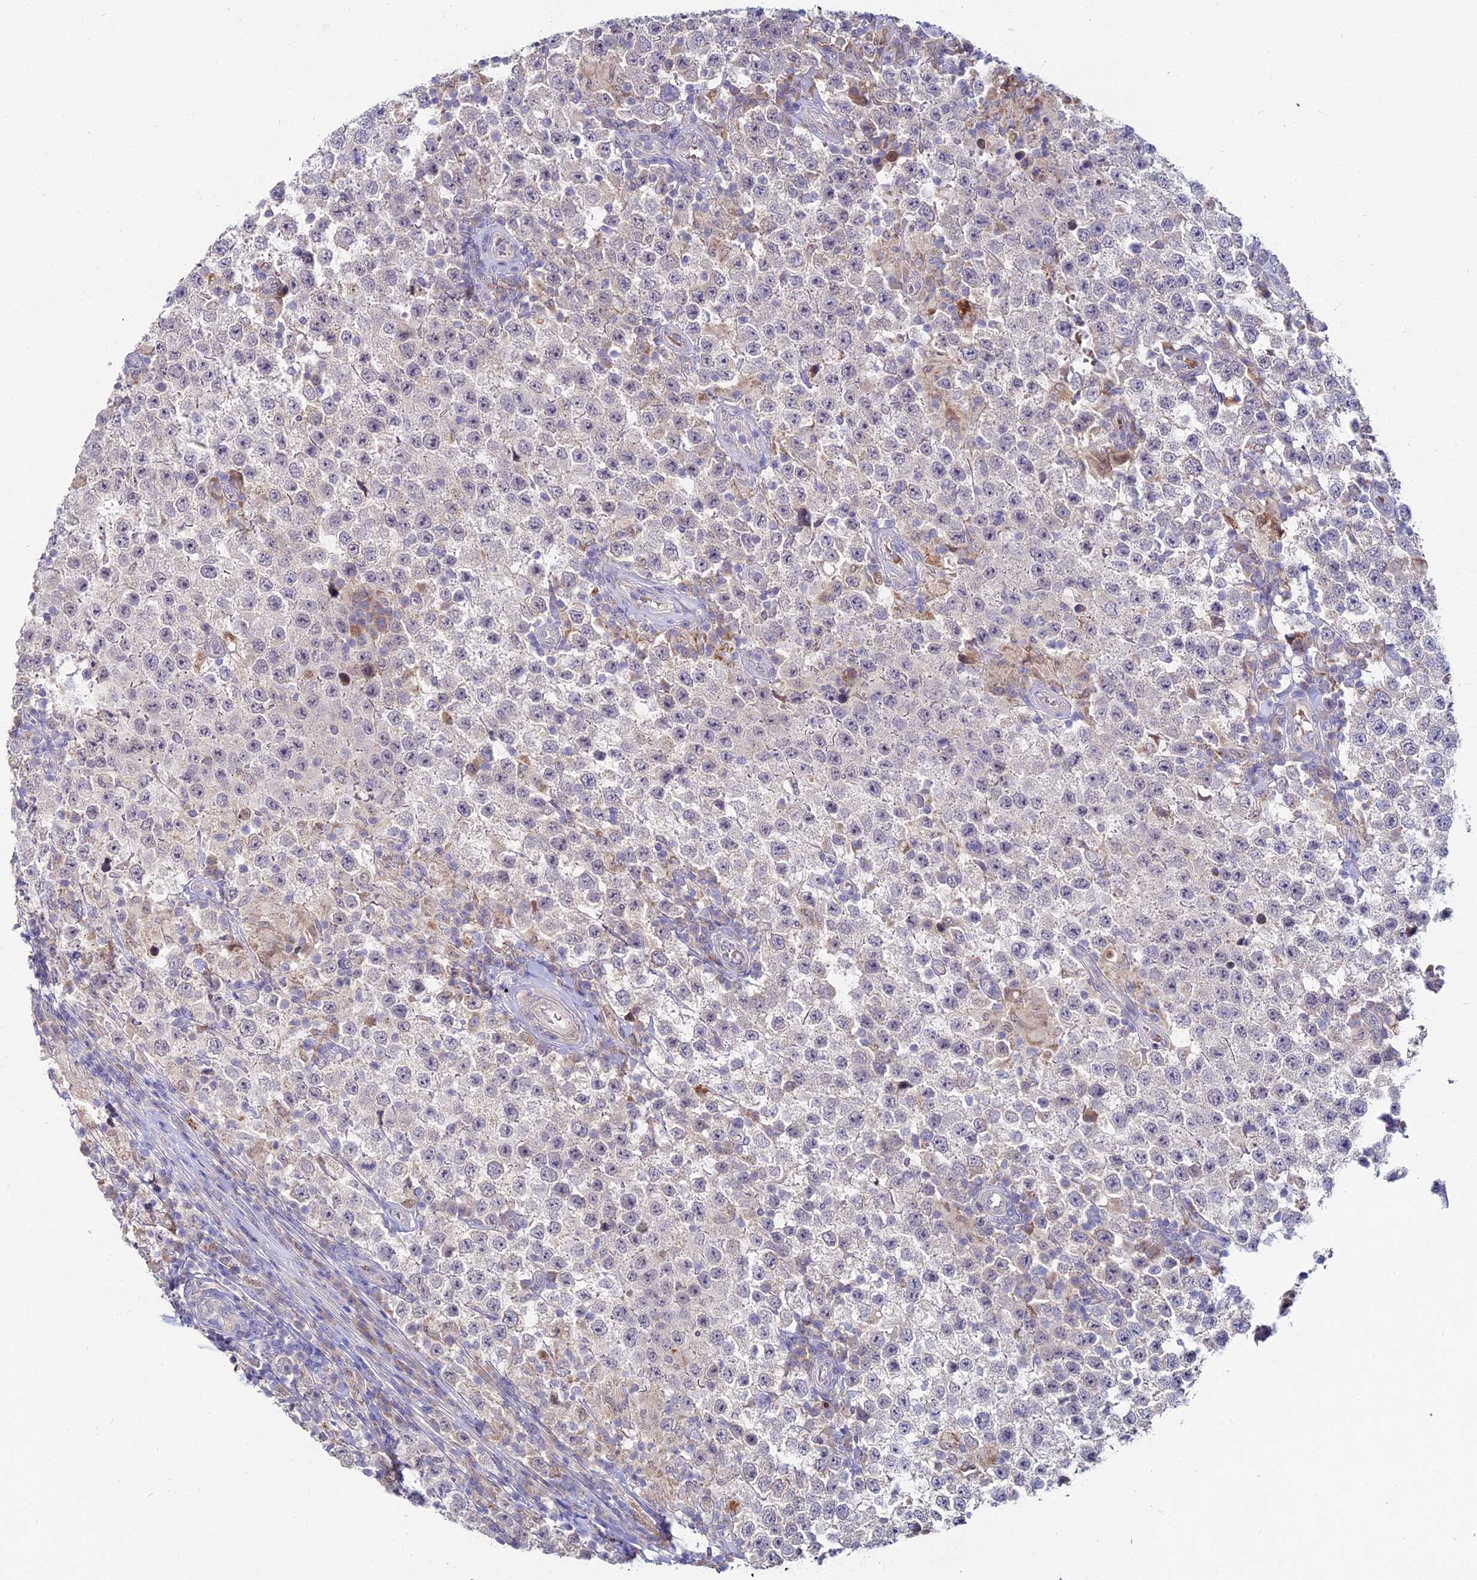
{"staining": {"intensity": "negative", "quantity": "none", "location": "none"}, "tissue": "testis cancer", "cell_type": "Tumor cells", "image_type": "cancer", "snomed": [{"axis": "morphology", "description": "Normal tissue, NOS"}, {"axis": "morphology", "description": "Urothelial carcinoma, High grade"}, {"axis": "morphology", "description": "Seminoma, NOS"}, {"axis": "morphology", "description": "Carcinoma, Embryonal, NOS"}, {"axis": "topography", "description": "Urinary bladder"}, {"axis": "topography", "description": "Testis"}], "caption": "Immunohistochemistry (IHC) micrograph of human testis cancer stained for a protein (brown), which reveals no expression in tumor cells.", "gene": "WDR43", "patient": {"sex": "male", "age": 41}}